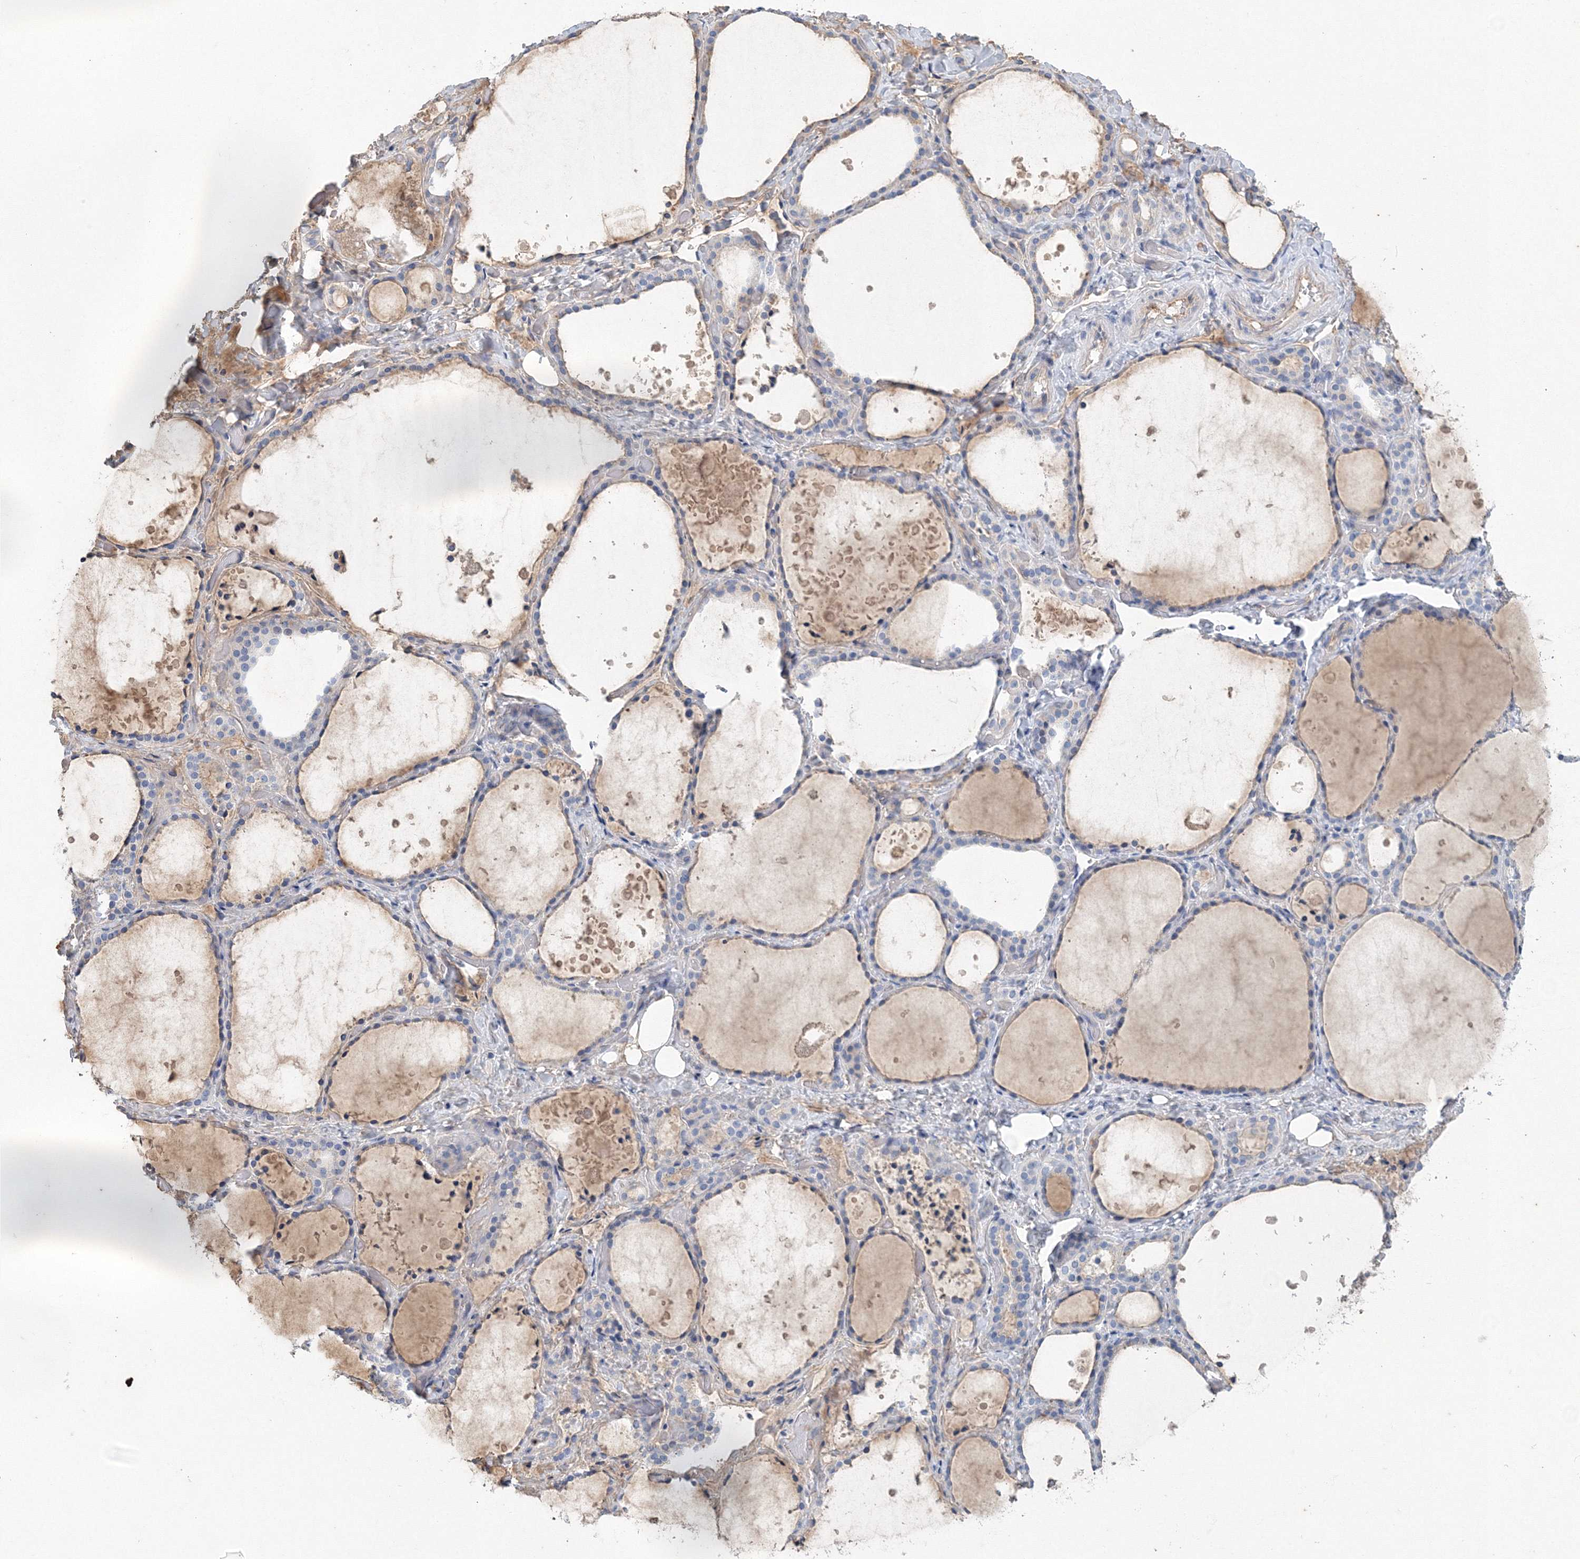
{"staining": {"intensity": "moderate", "quantity": "<25%", "location": "cytoplasmic/membranous"}, "tissue": "thyroid gland", "cell_type": "Glandular cells", "image_type": "normal", "snomed": [{"axis": "morphology", "description": "Normal tissue, NOS"}, {"axis": "topography", "description": "Thyroid gland"}], "caption": "Glandular cells demonstrate low levels of moderate cytoplasmic/membranous expression in approximately <25% of cells in benign human thyroid gland.", "gene": "TANC1", "patient": {"sex": "female", "age": 44}}